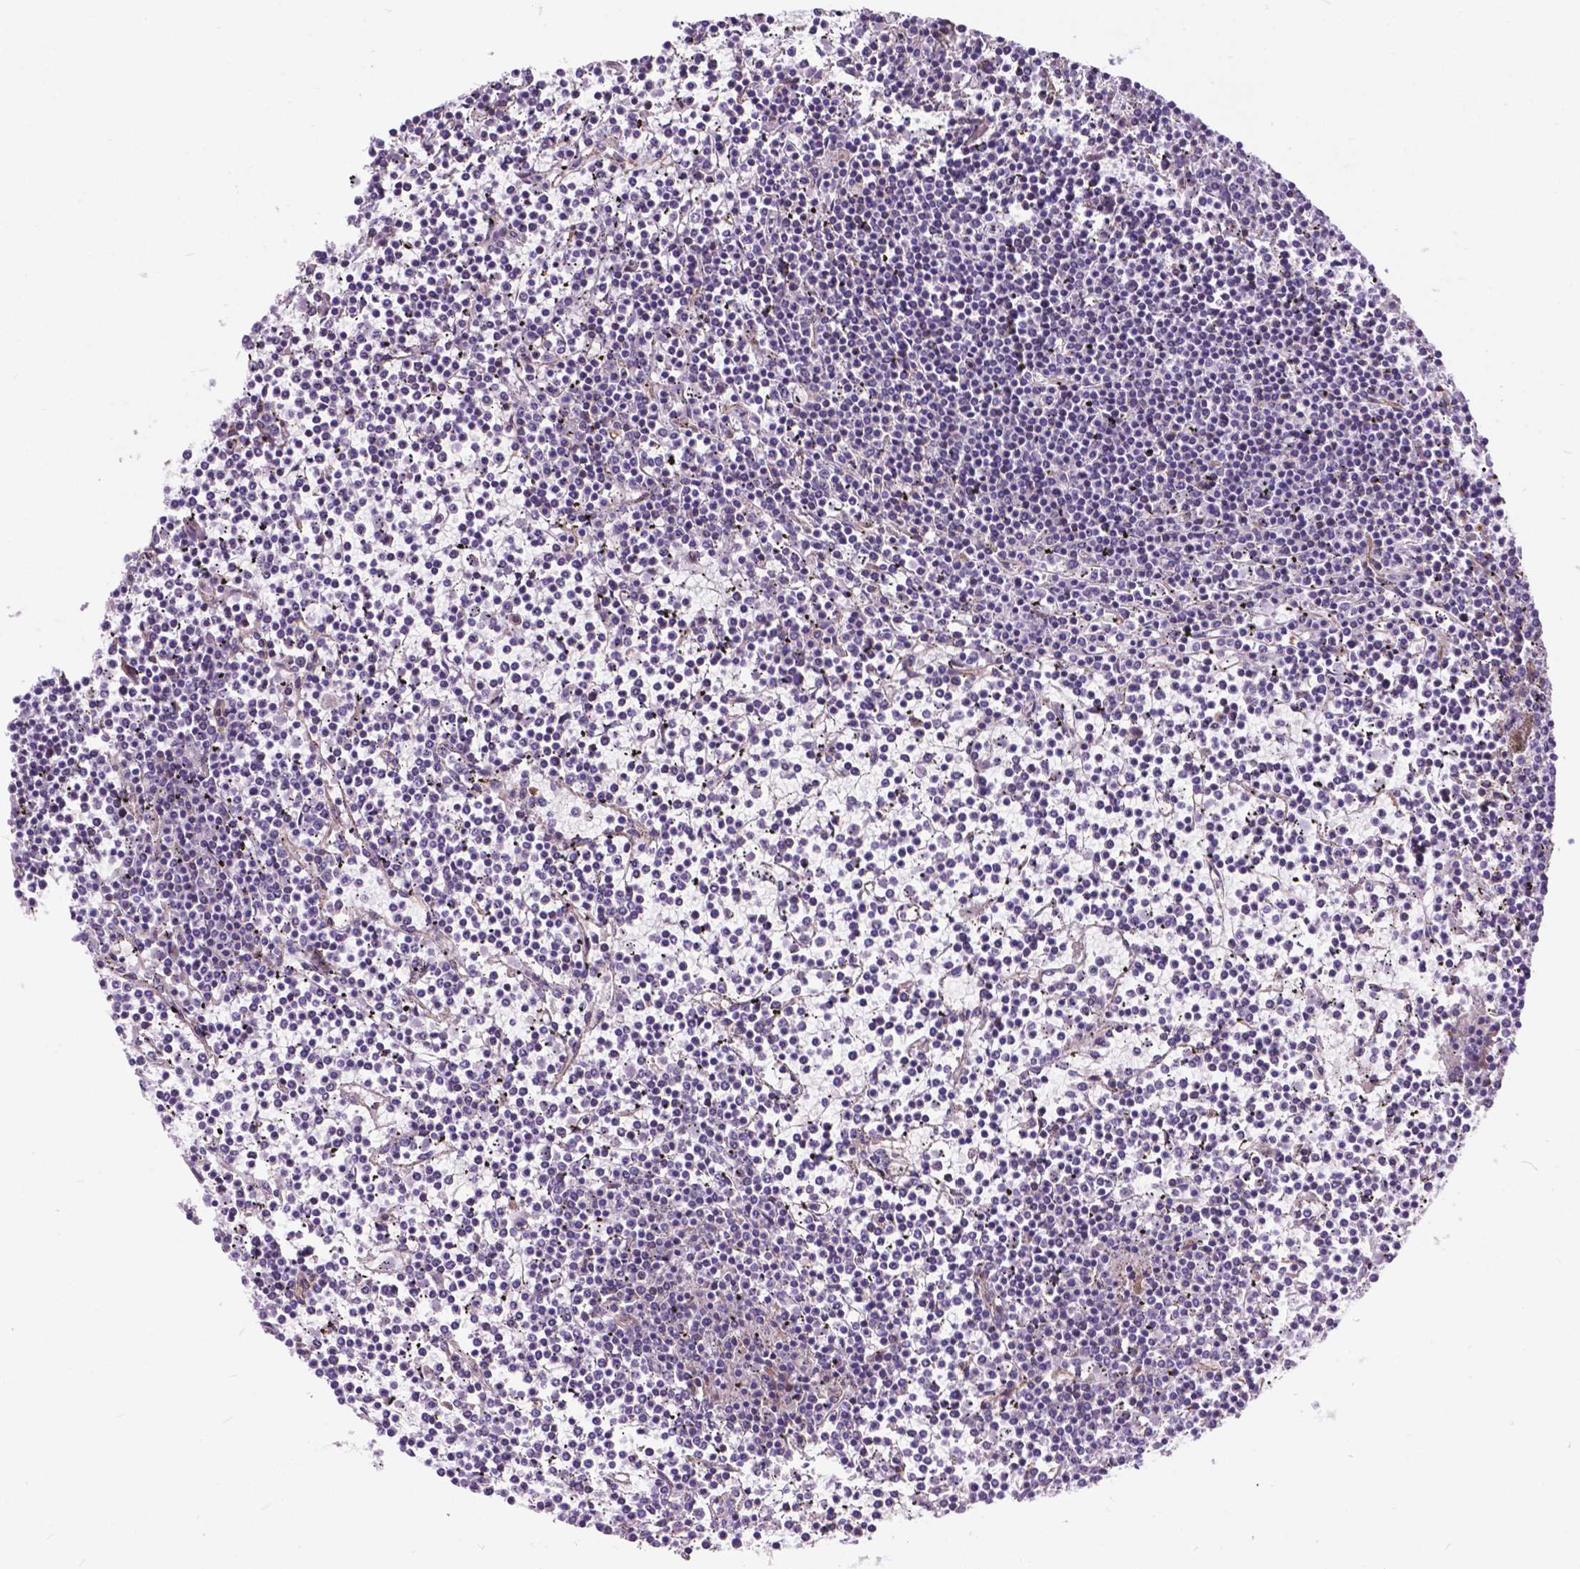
{"staining": {"intensity": "negative", "quantity": "none", "location": "none"}, "tissue": "lymphoma", "cell_type": "Tumor cells", "image_type": "cancer", "snomed": [{"axis": "morphology", "description": "Malignant lymphoma, non-Hodgkin's type, Low grade"}, {"axis": "topography", "description": "Spleen"}], "caption": "Protein analysis of lymphoma shows no significant staining in tumor cells.", "gene": "FLT4", "patient": {"sex": "female", "age": 19}}